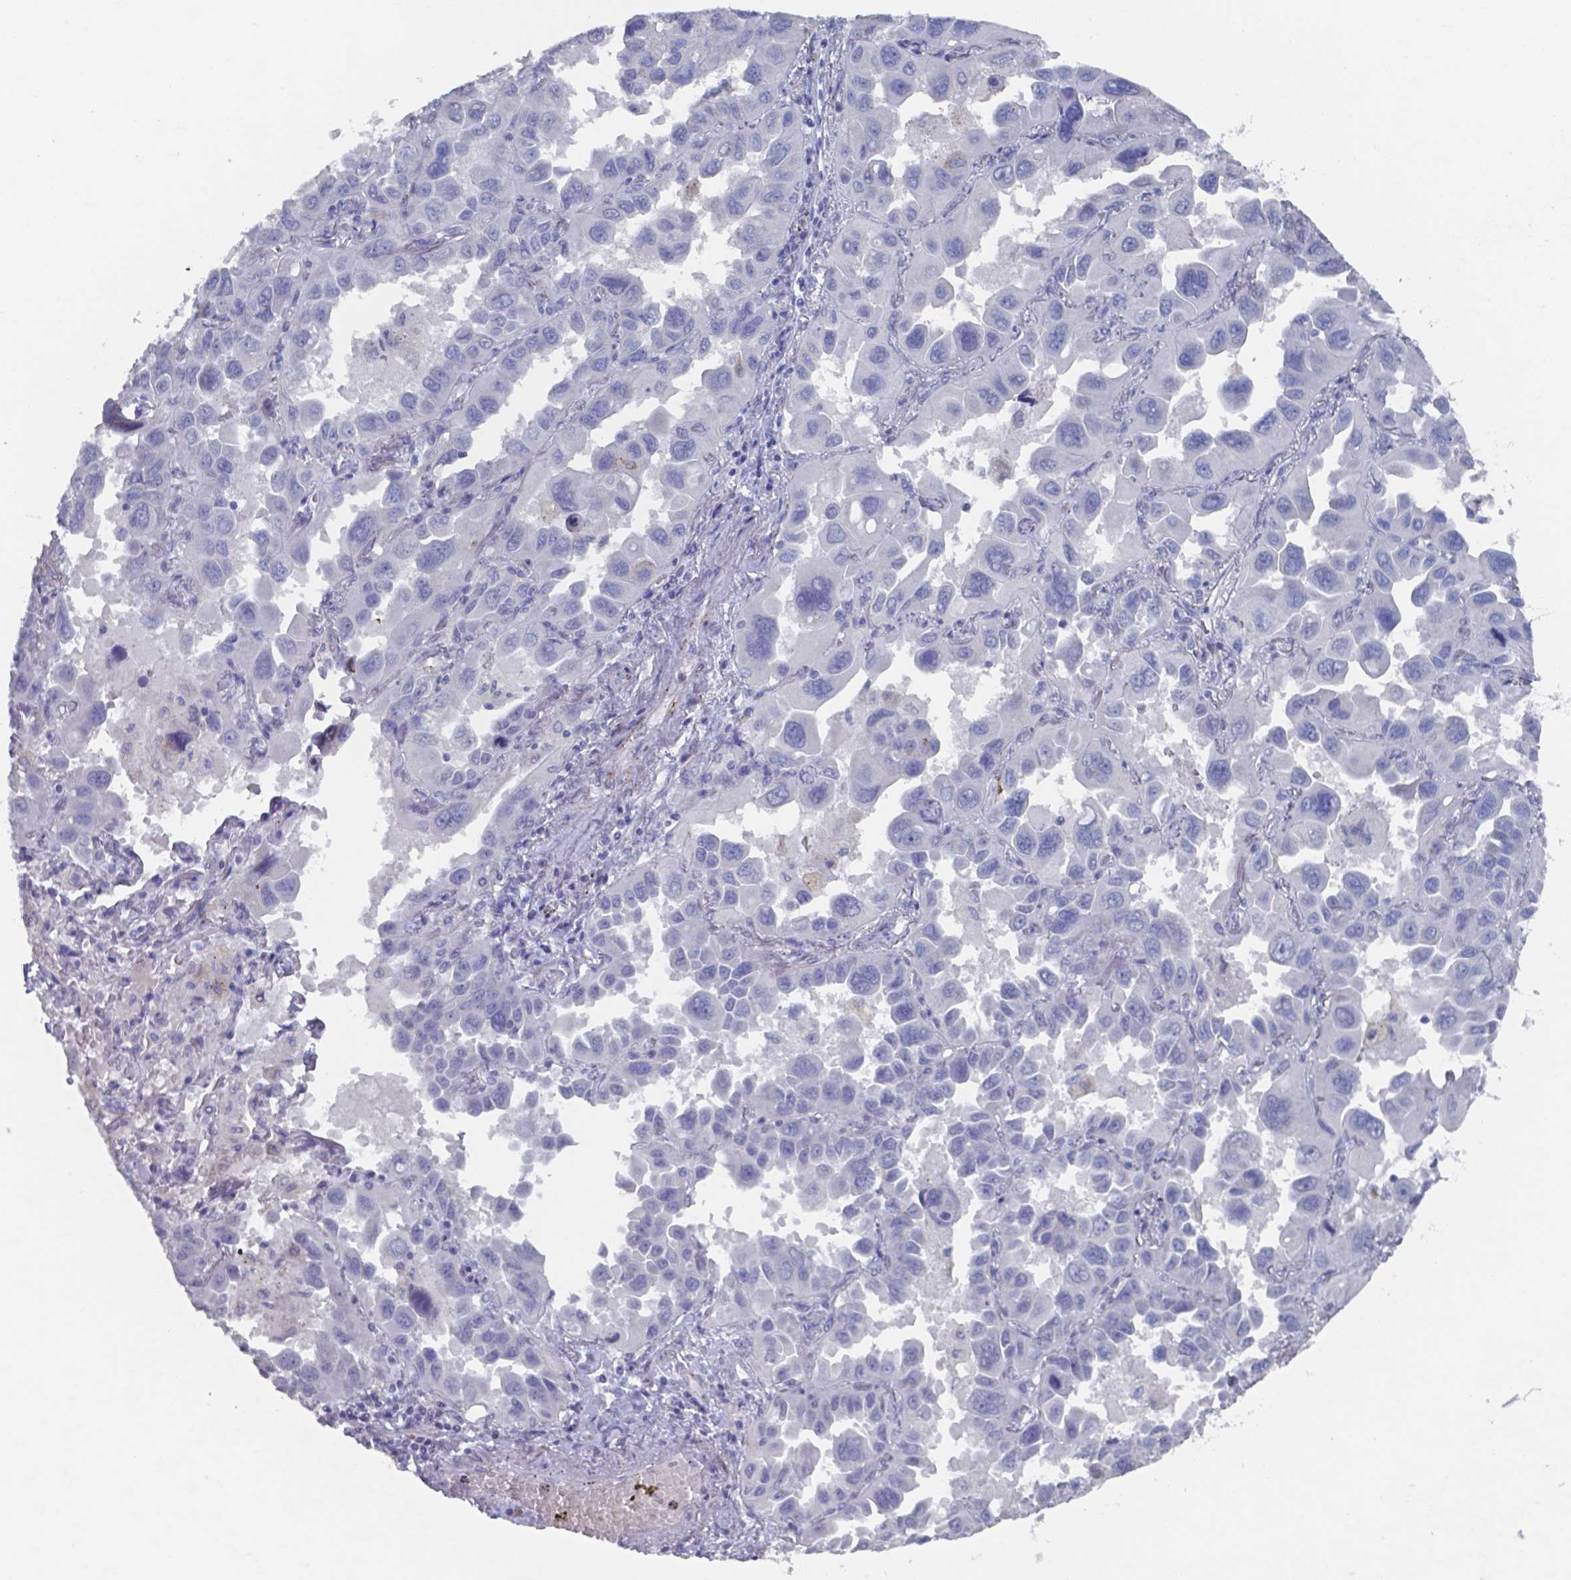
{"staining": {"intensity": "negative", "quantity": "none", "location": "none"}, "tissue": "lung cancer", "cell_type": "Tumor cells", "image_type": "cancer", "snomed": [{"axis": "morphology", "description": "Adenocarcinoma, NOS"}, {"axis": "topography", "description": "Lung"}], "caption": "Immunohistochemistry of lung cancer demonstrates no positivity in tumor cells.", "gene": "PLA2R1", "patient": {"sex": "male", "age": 64}}